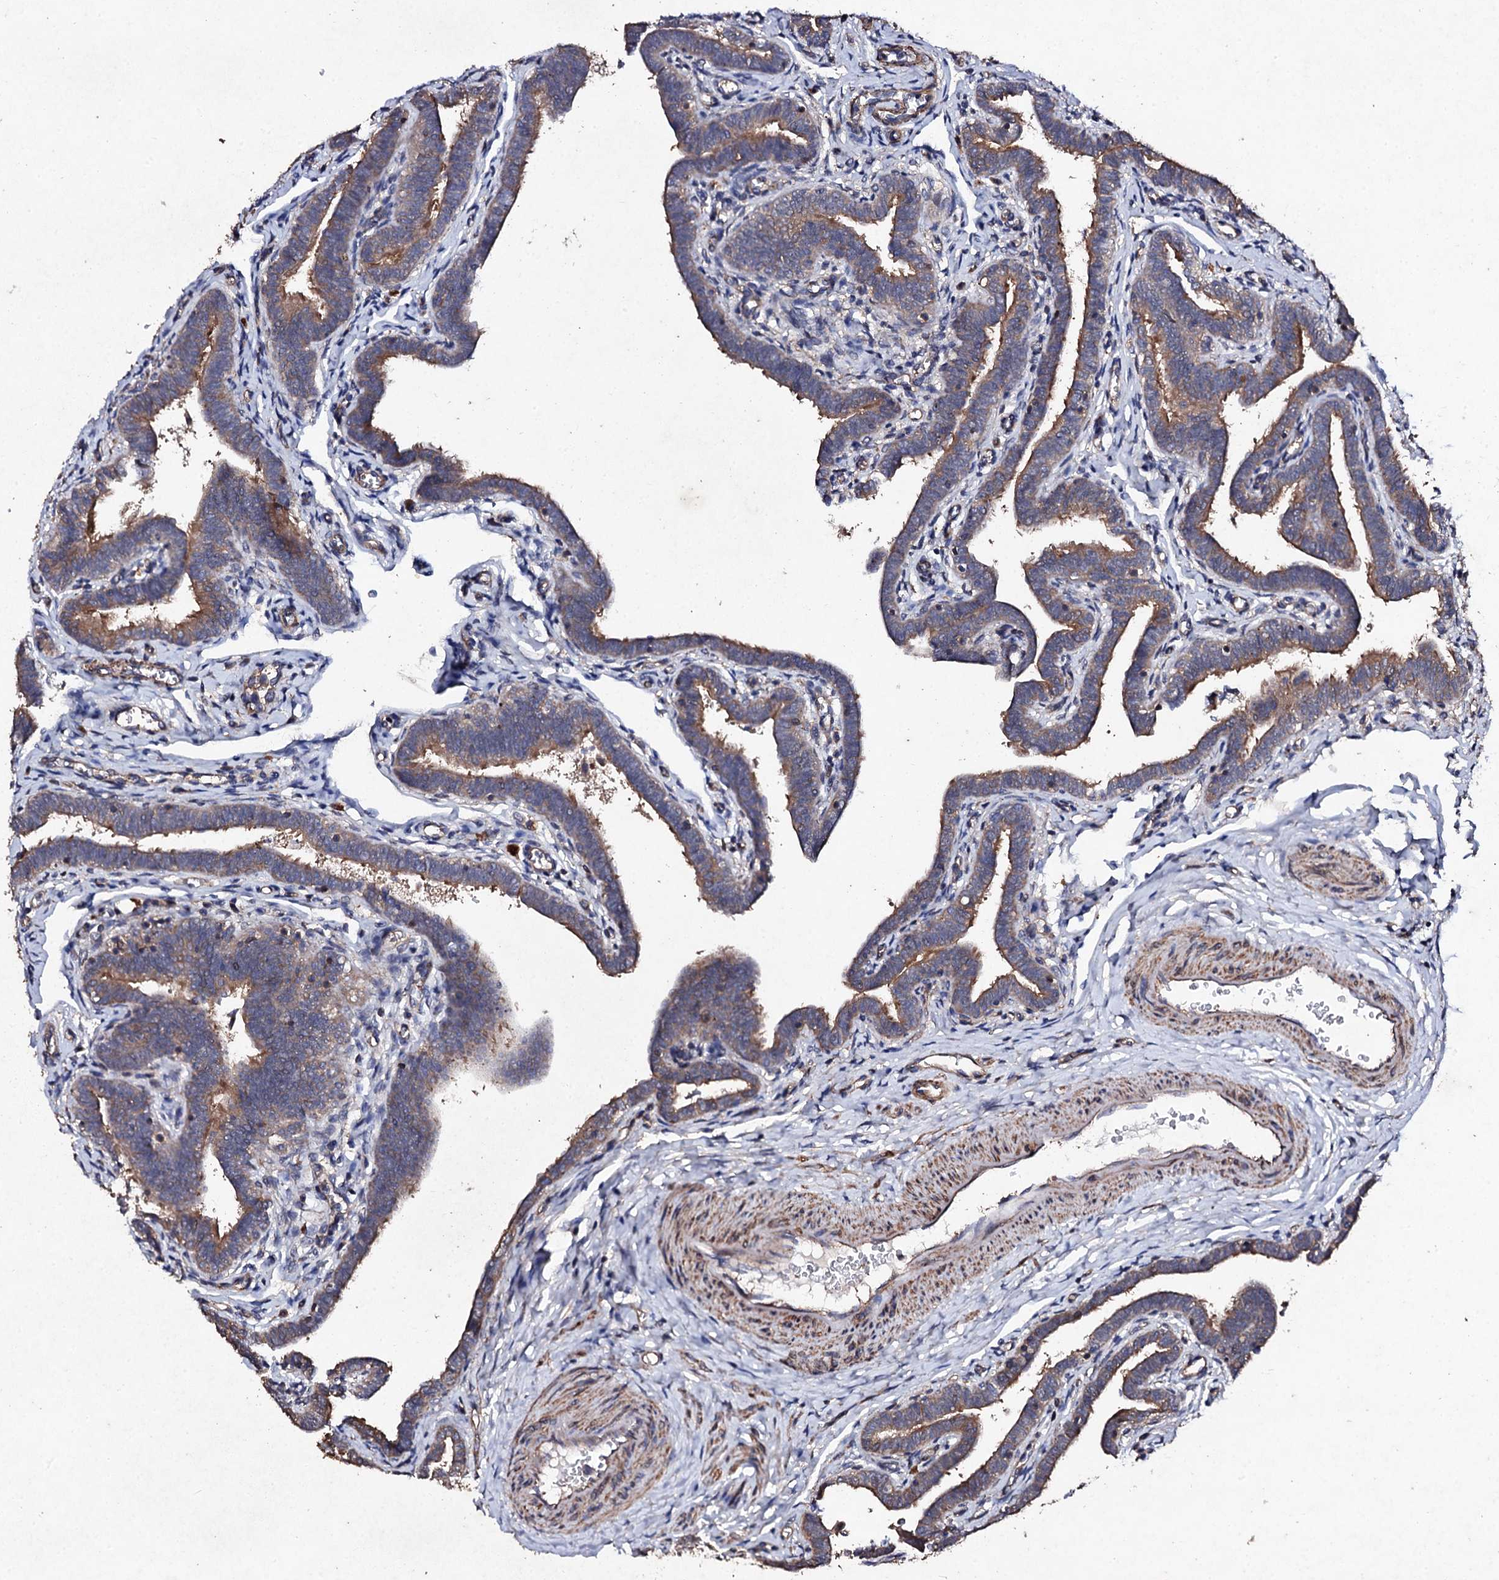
{"staining": {"intensity": "moderate", "quantity": ">75%", "location": "cytoplasmic/membranous"}, "tissue": "fallopian tube", "cell_type": "Glandular cells", "image_type": "normal", "snomed": [{"axis": "morphology", "description": "Normal tissue, NOS"}, {"axis": "topography", "description": "Fallopian tube"}], "caption": "Immunohistochemical staining of normal fallopian tube shows moderate cytoplasmic/membranous protein expression in about >75% of glandular cells. Using DAB (brown) and hematoxylin (blue) stains, captured at high magnification using brightfield microscopy.", "gene": "MOCOS", "patient": {"sex": "female", "age": 36}}